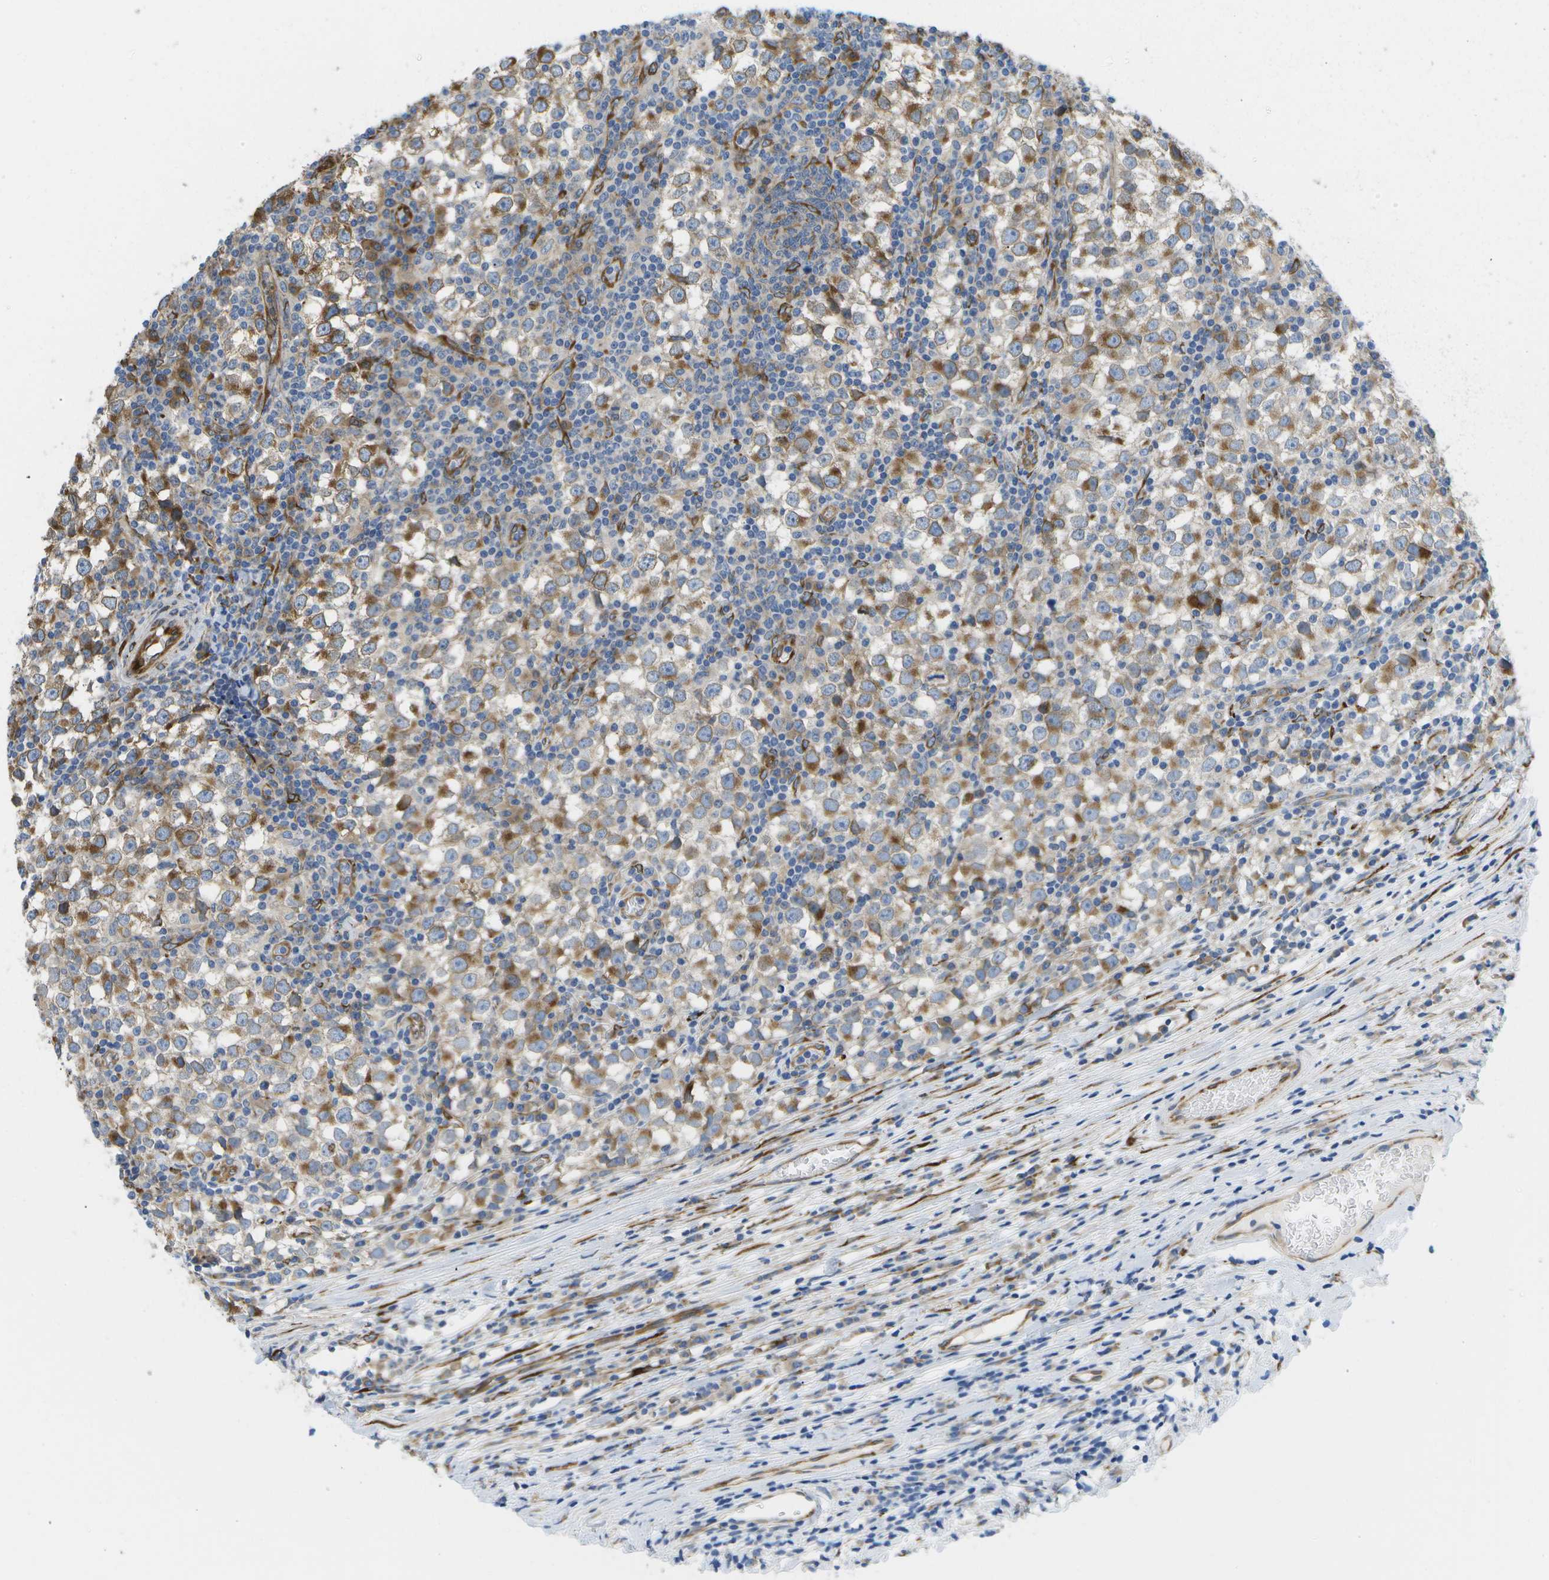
{"staining": {"intensity": "moderate", "quantity": ">75%", "location": "cytoplasmic/membranous"}, "tissue": "testis cancer", "cell_type": "Tumor cells", "image_type": "cancer", "snomed": [{"axis": "morphology", "description": "Seminoma, NOS"}, {"axis": "topography", "description": "Testis"}], "caption": "IHC histopathology image of testis cancer (seminoma) stained for a protein (brown), which demonstrates medium levels of moderate cytoplasmic/membranous positivity in about >75% of tumor cells.", "gene": "ZDHHC17", "patient": {"sex": "male", "age": 65}}